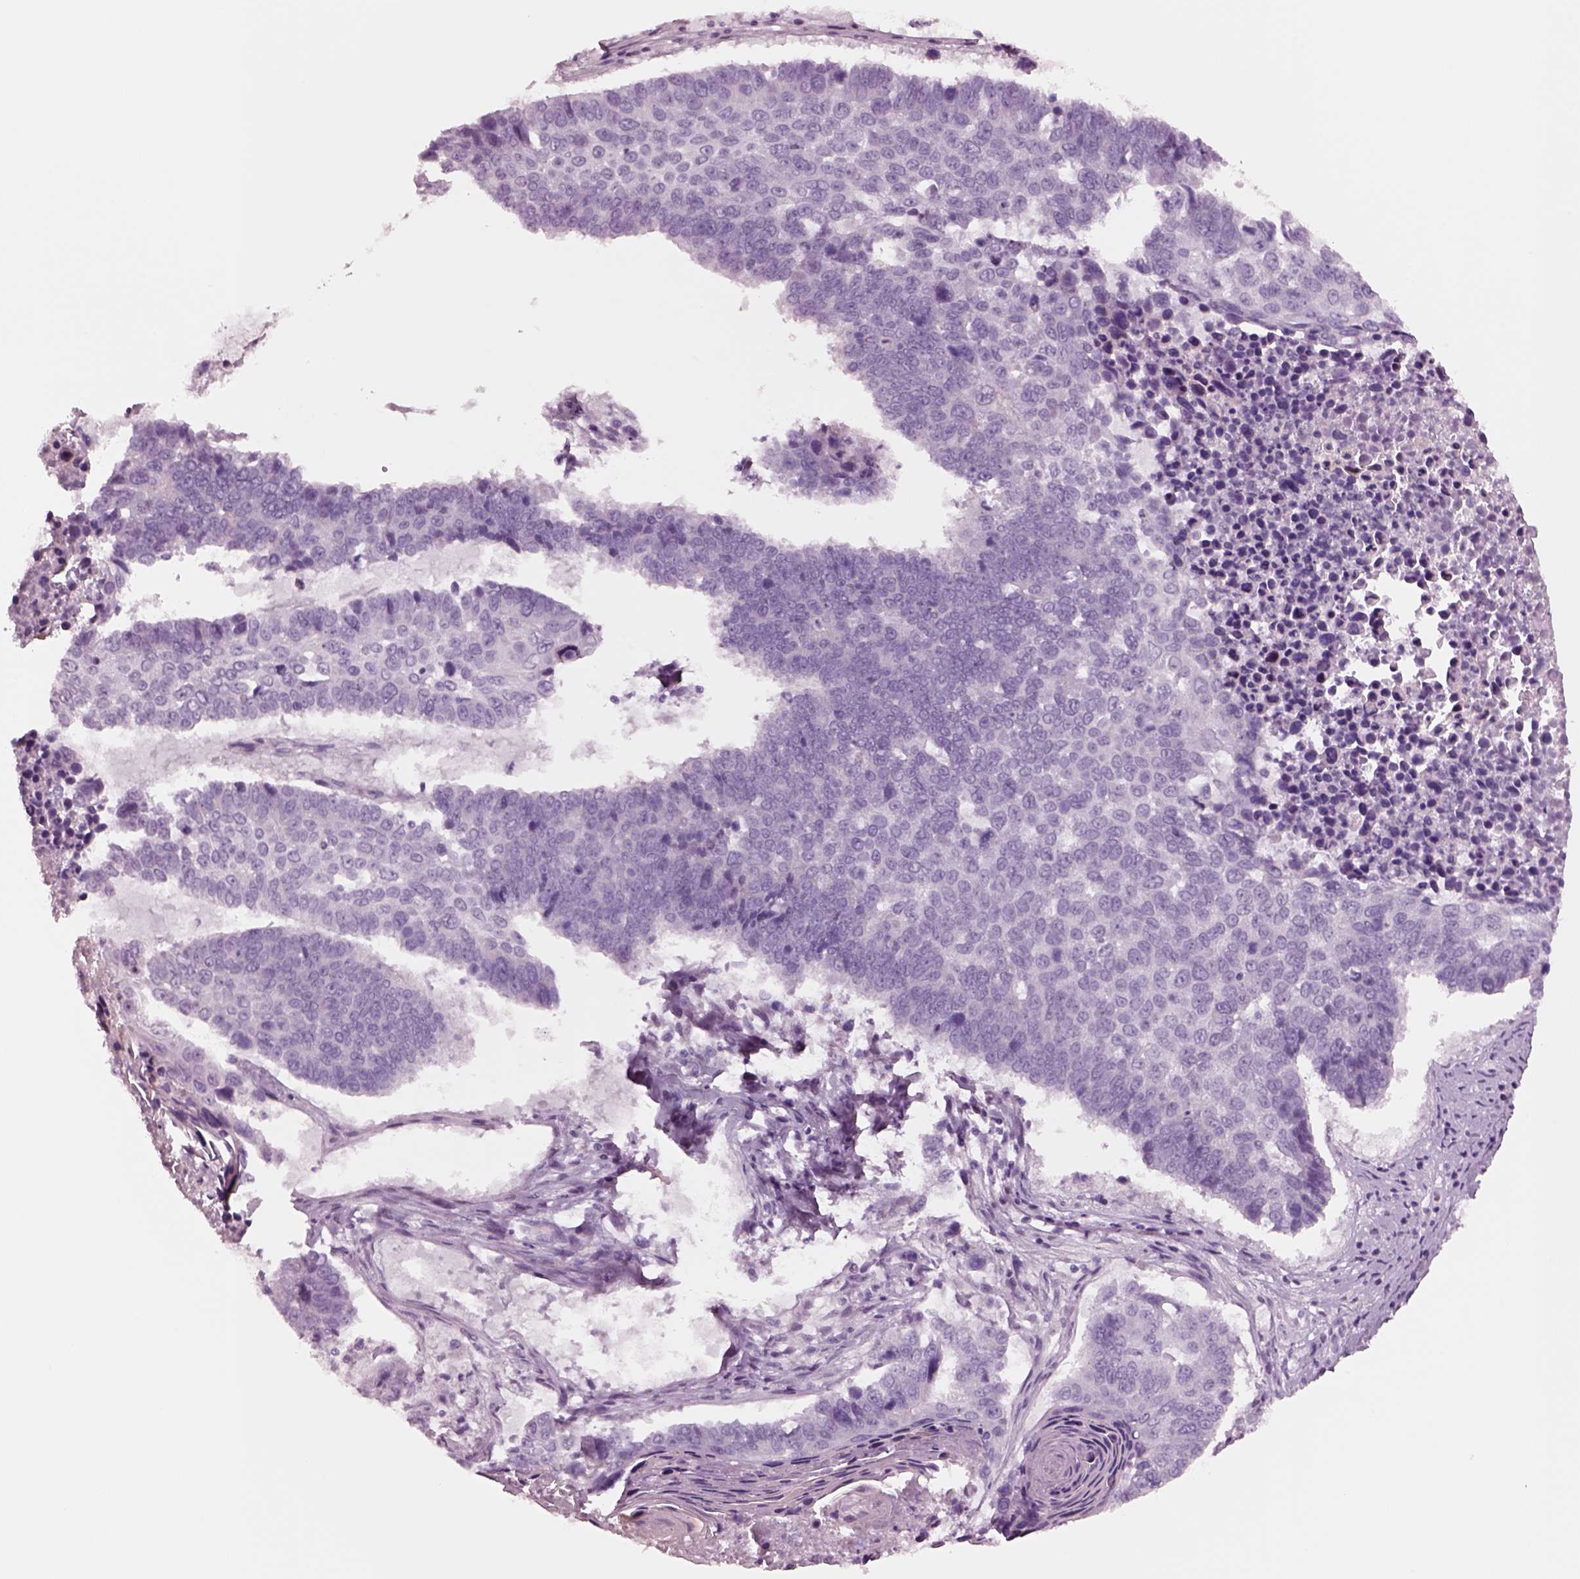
{"staining": {"intensity": "negative", "quantity": "none", "location": "none"}, "tissue": "lung cancer", "cell_type": "Tumor cells", "image_type": "cancer", "snomed": [{"axis": "morphology", "description": "Squamous cell carcinoma, NOS"}, {"axis": "topography", "description": "Lung"}], "caption": "Lung cancer (squamous cell carcinoma) was stained to show a protein in brown. There is no significant expression in tumor cells.", "gene": "NMRK2", "patient": {"sex": "male", "age": 73}}